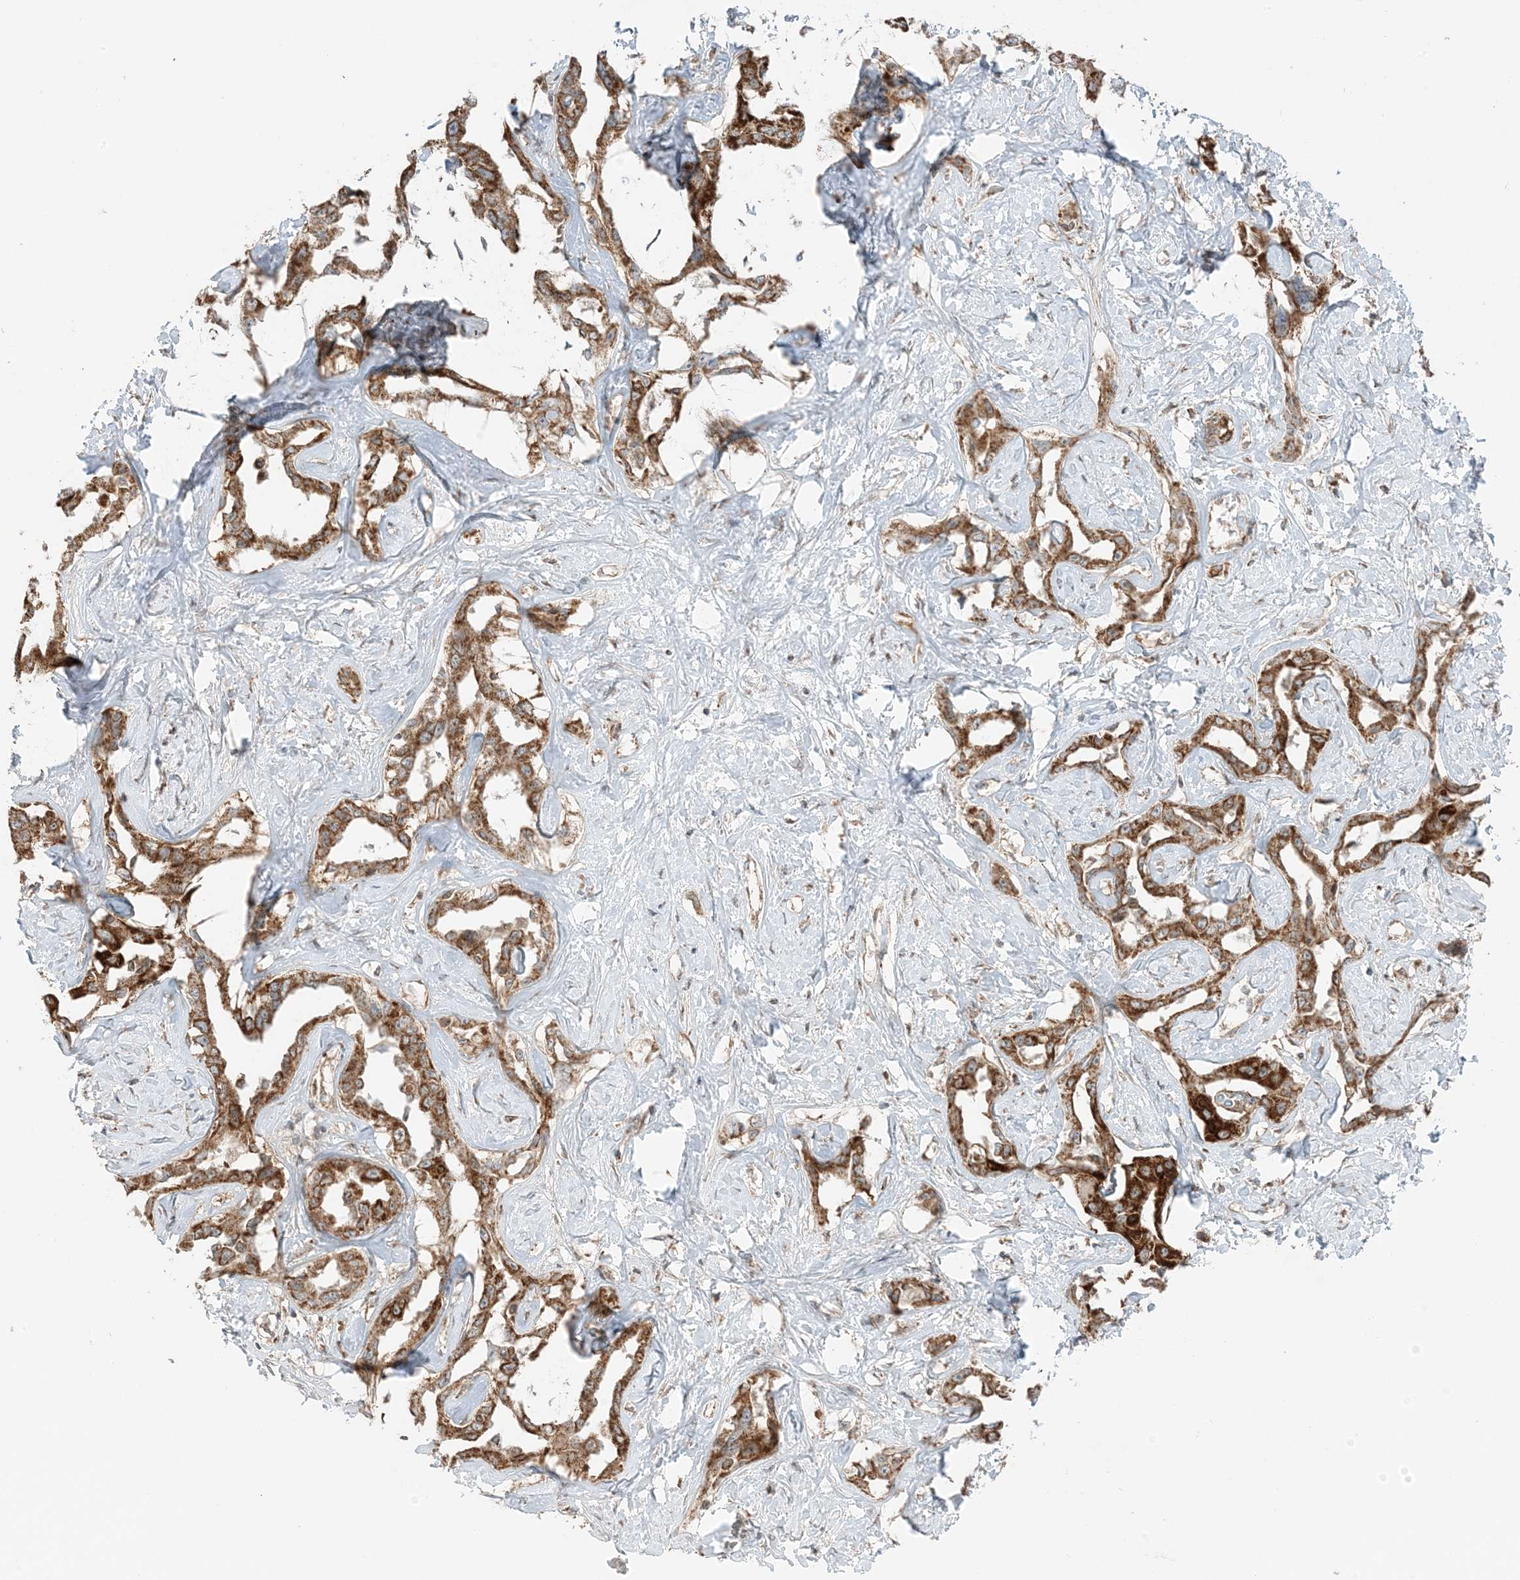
{"staining": {"intensity": "strong", "quantity": ">75%", "location": "cytoplasmic/membranous"}, "tissue": "liver cancer", "cell_type": "Tumor cells", "image_type": "cancer", "snomed": [{"axis": "morphology", "description": "Cholangiocarcinoma"}, {"axis": "topography", "description": "Liver"}], "caption": "Liver cancer stained for a protein demonstrates strong cytoplasmic/membranous positivity in tumor cells.", "gene": "N4BP3", "patient": {"sex": "male", "age": 59}}